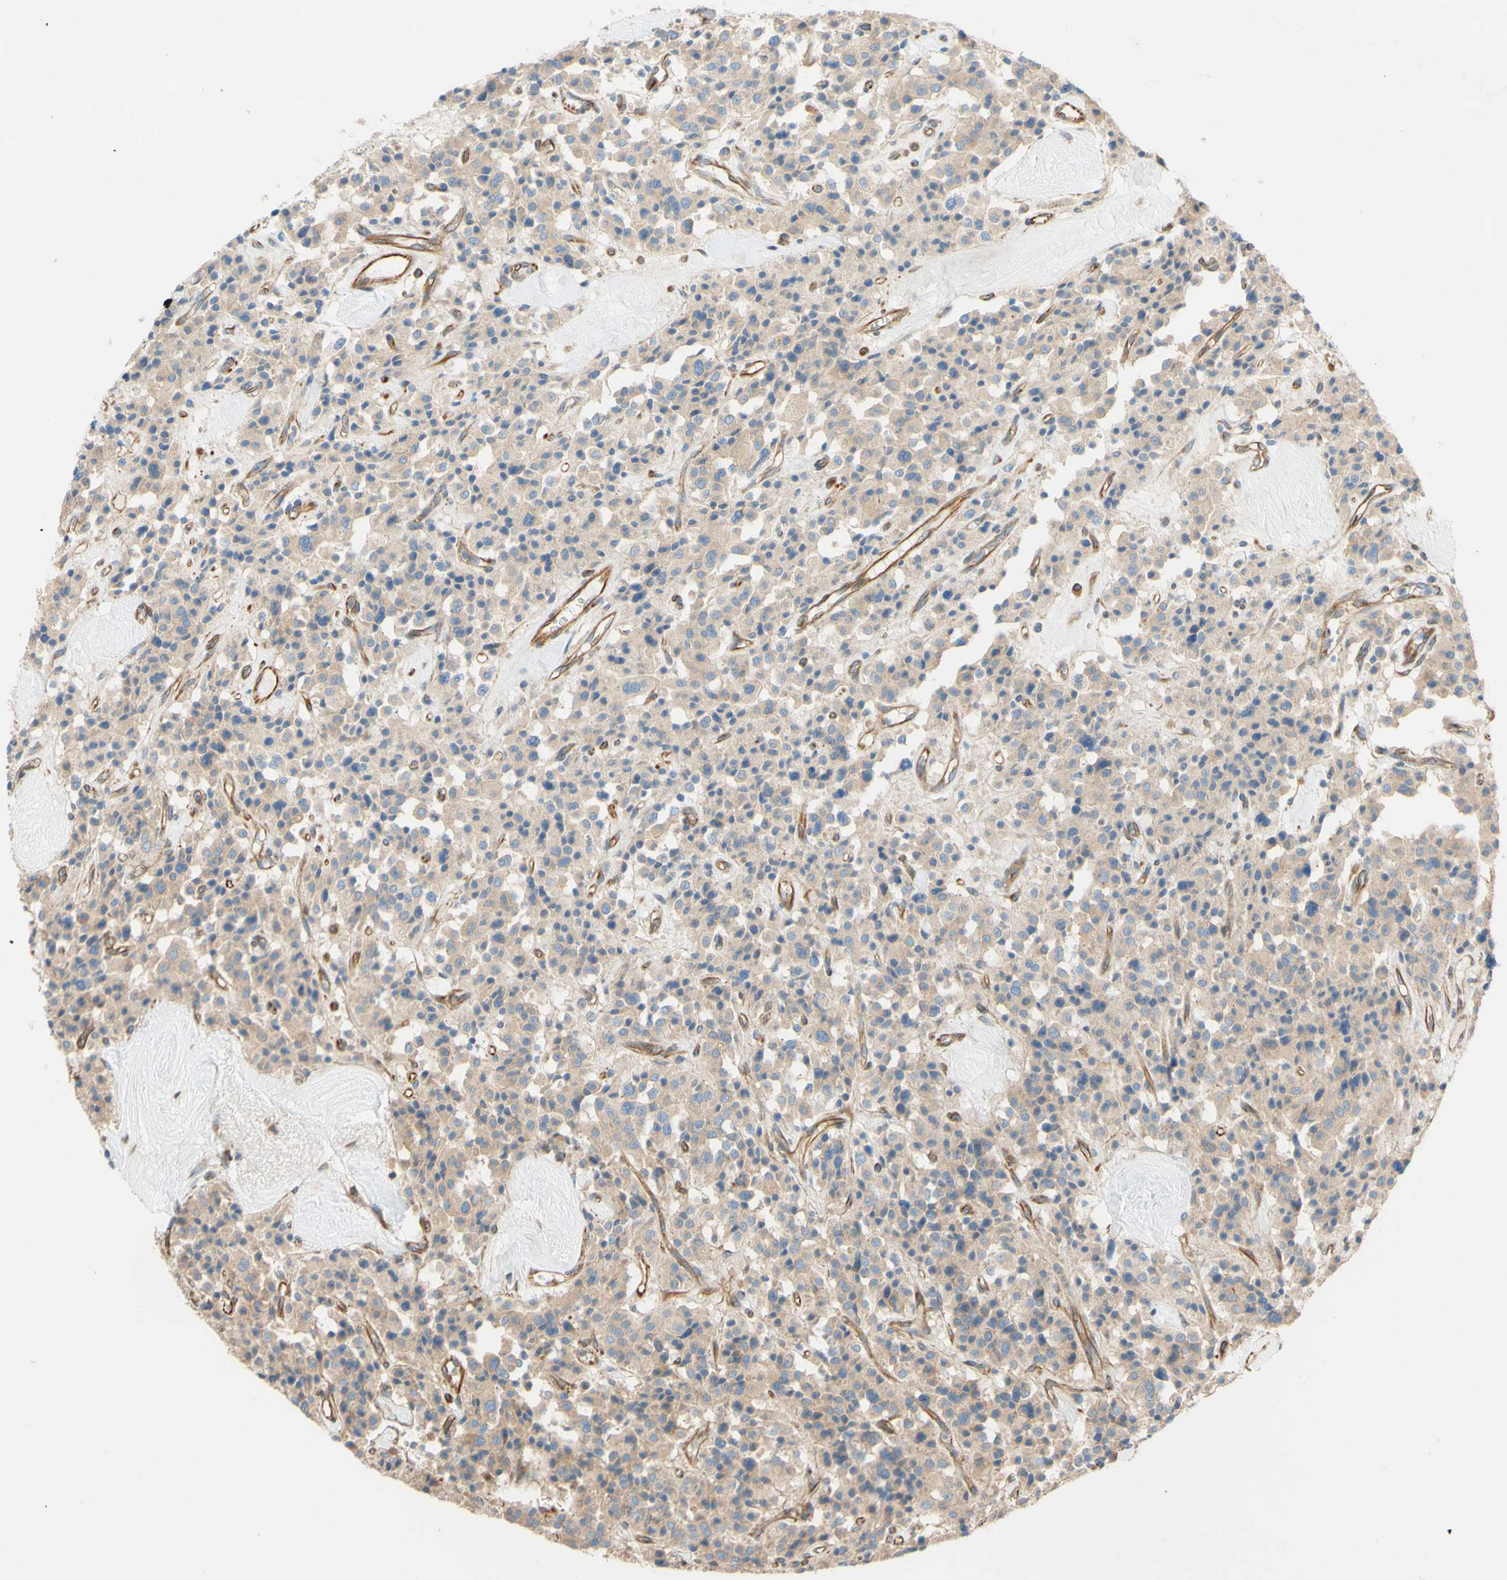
{"staining": {"intensity": "weak", "quantity": ">75%", "location": "cytoplasmic/membranous"}, "tissue": "carcinoid", "cell_type": "Tumor cells", "image_type": "cancer", "snomed": [{"axis": "morphology", "description": "Carcinoid, malignant, NOS"}, {"axis": "topography", "description": "Lung"}], "caption": "IHC (DAB (3,3'-diaminobenzidine)) staining of human carcinoid exhibits weak cytoplasmic/membranous protein staining in about >75% of tumor cells.", "gene": "C1orf43", "patient": {"sex": "male", "age": 30}}